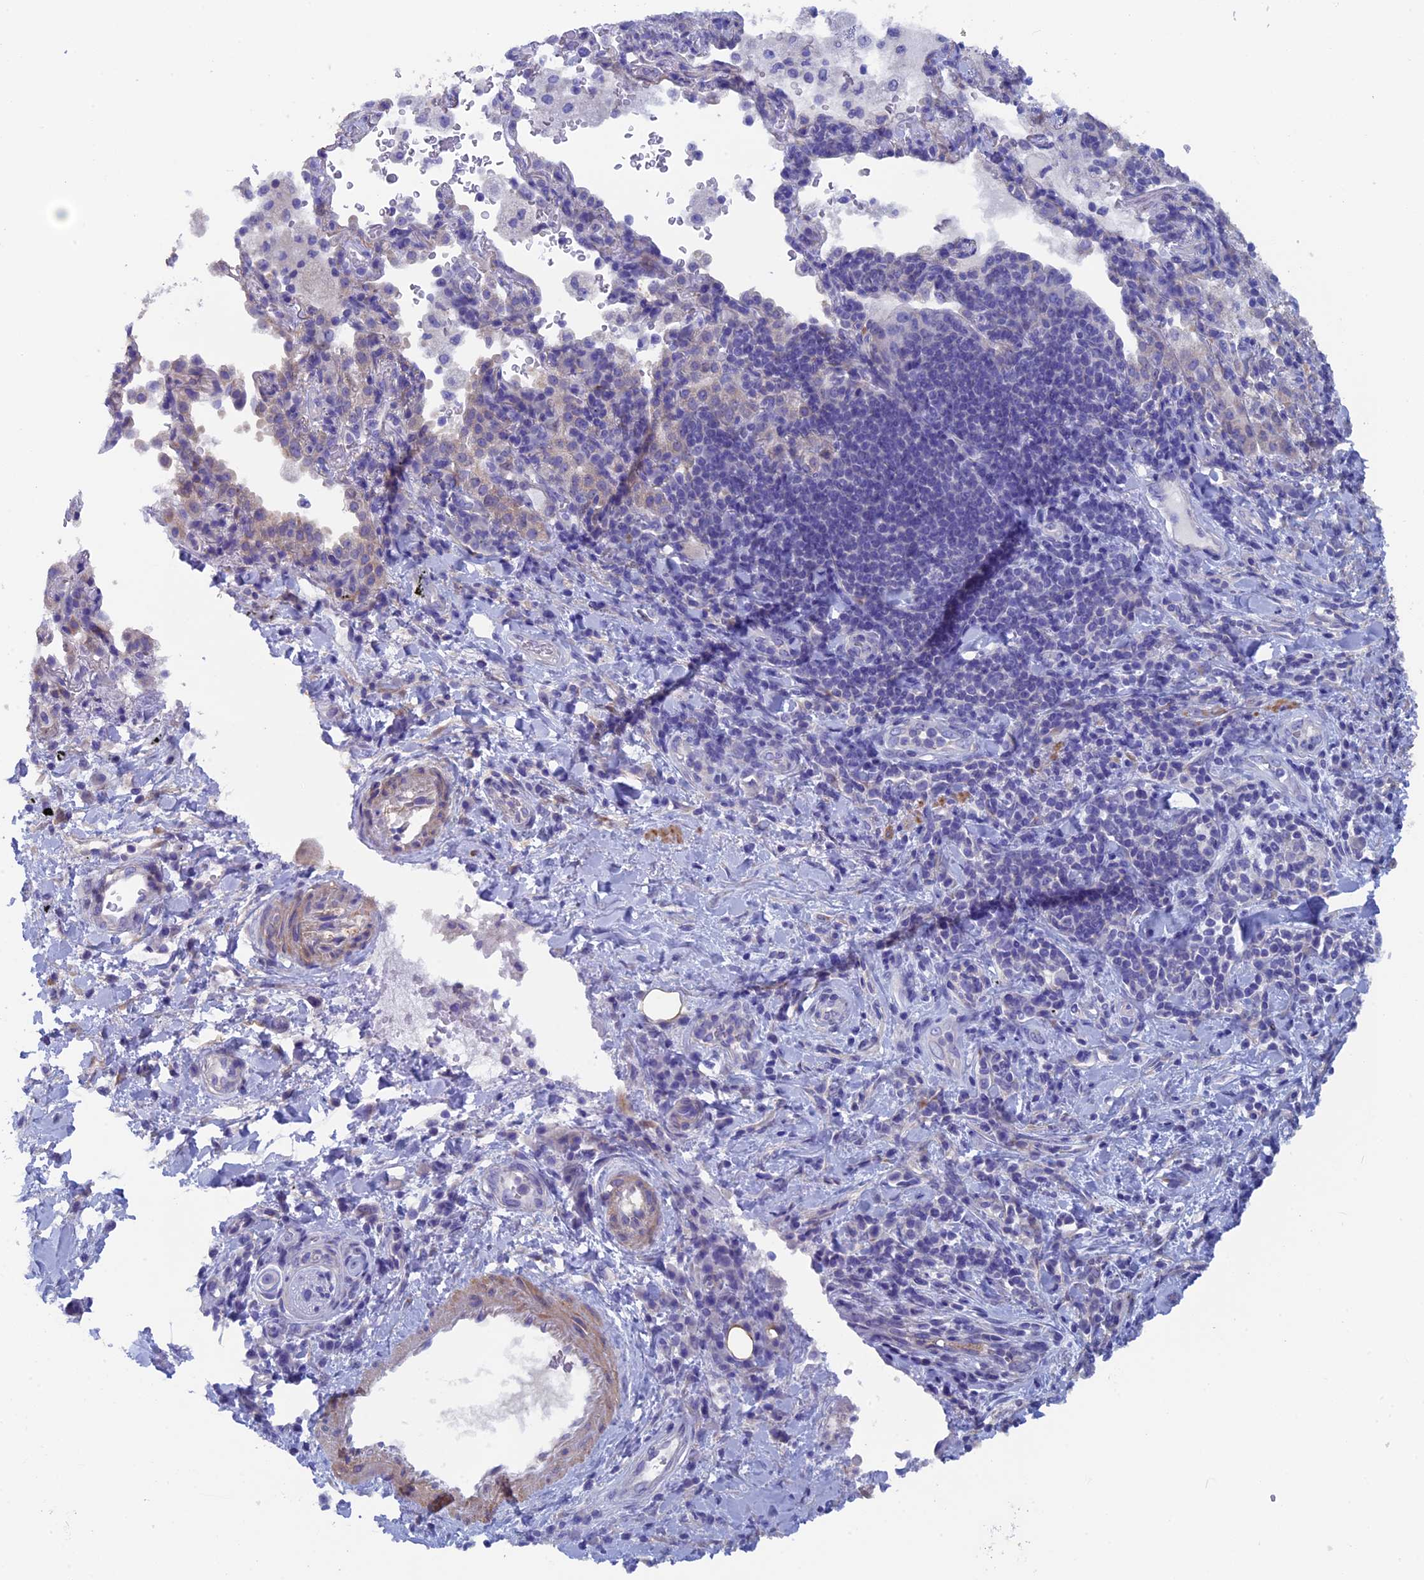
{"staining": {"intensity": "negative", "quantity": "none", "location": "none"}, "tissue": "adipose tissue", "cell_type": "Adipocytes", "image_type": "normal", "snomed": [{"axis": "morphology", "description": "Normal tissue, NOS"}, {"axis": "morphology", "description": "Squamous cell carcinoma, NOS"}, {"axis": "topography", "description": "Bronchus"}, {"axis": "topography", "description": "Lung"}], "caption": "This is an IHC histopathology image of unremarkable adipose tissue. There is no positivity in adipocytes.", "gene": "ADH7", "patient": {"sex": "male", "age": 64}}